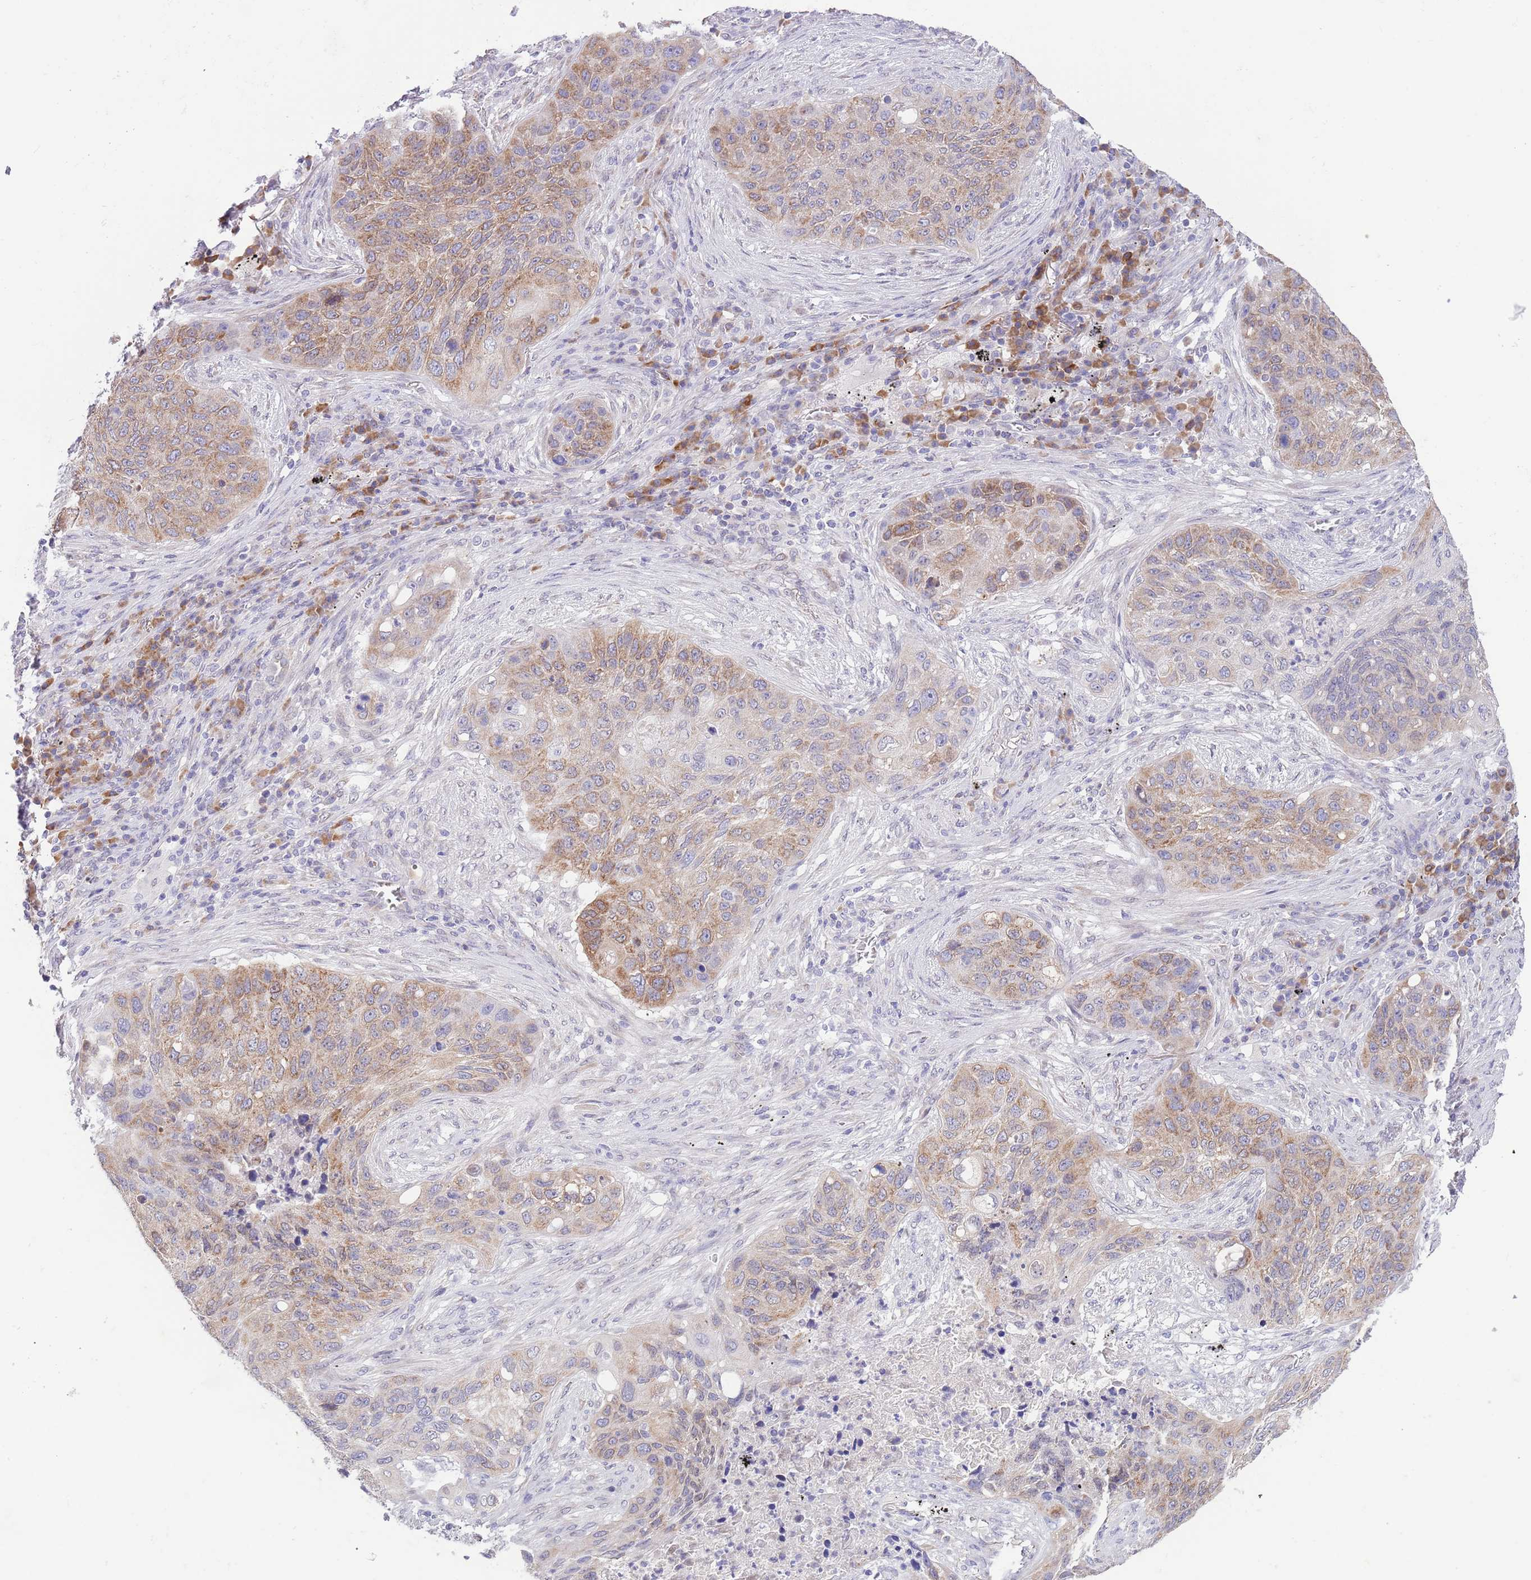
{"staining": {"intensity": "moderate", "quantity": "25%-75%", "location": "cytoplasmic/membranous"}, "tissue": "lung cancer", "cell_type": "Tumor cells", "image_type": "cancer", "snomed": [{"axis": "morphology", "description": "Squamous cell carcinoma, NOS"}, {"axis": "topography", "description": "Lung"}], "caption": "Immunohistochemical staining of human lung squamous cell carcinoma reveals medium levels of moderate cytoplasmic/membranous staining in about 25%-75% of tumor cells.", "gene": "EBPL", "patient": {"sex": "female", "age": 63}}